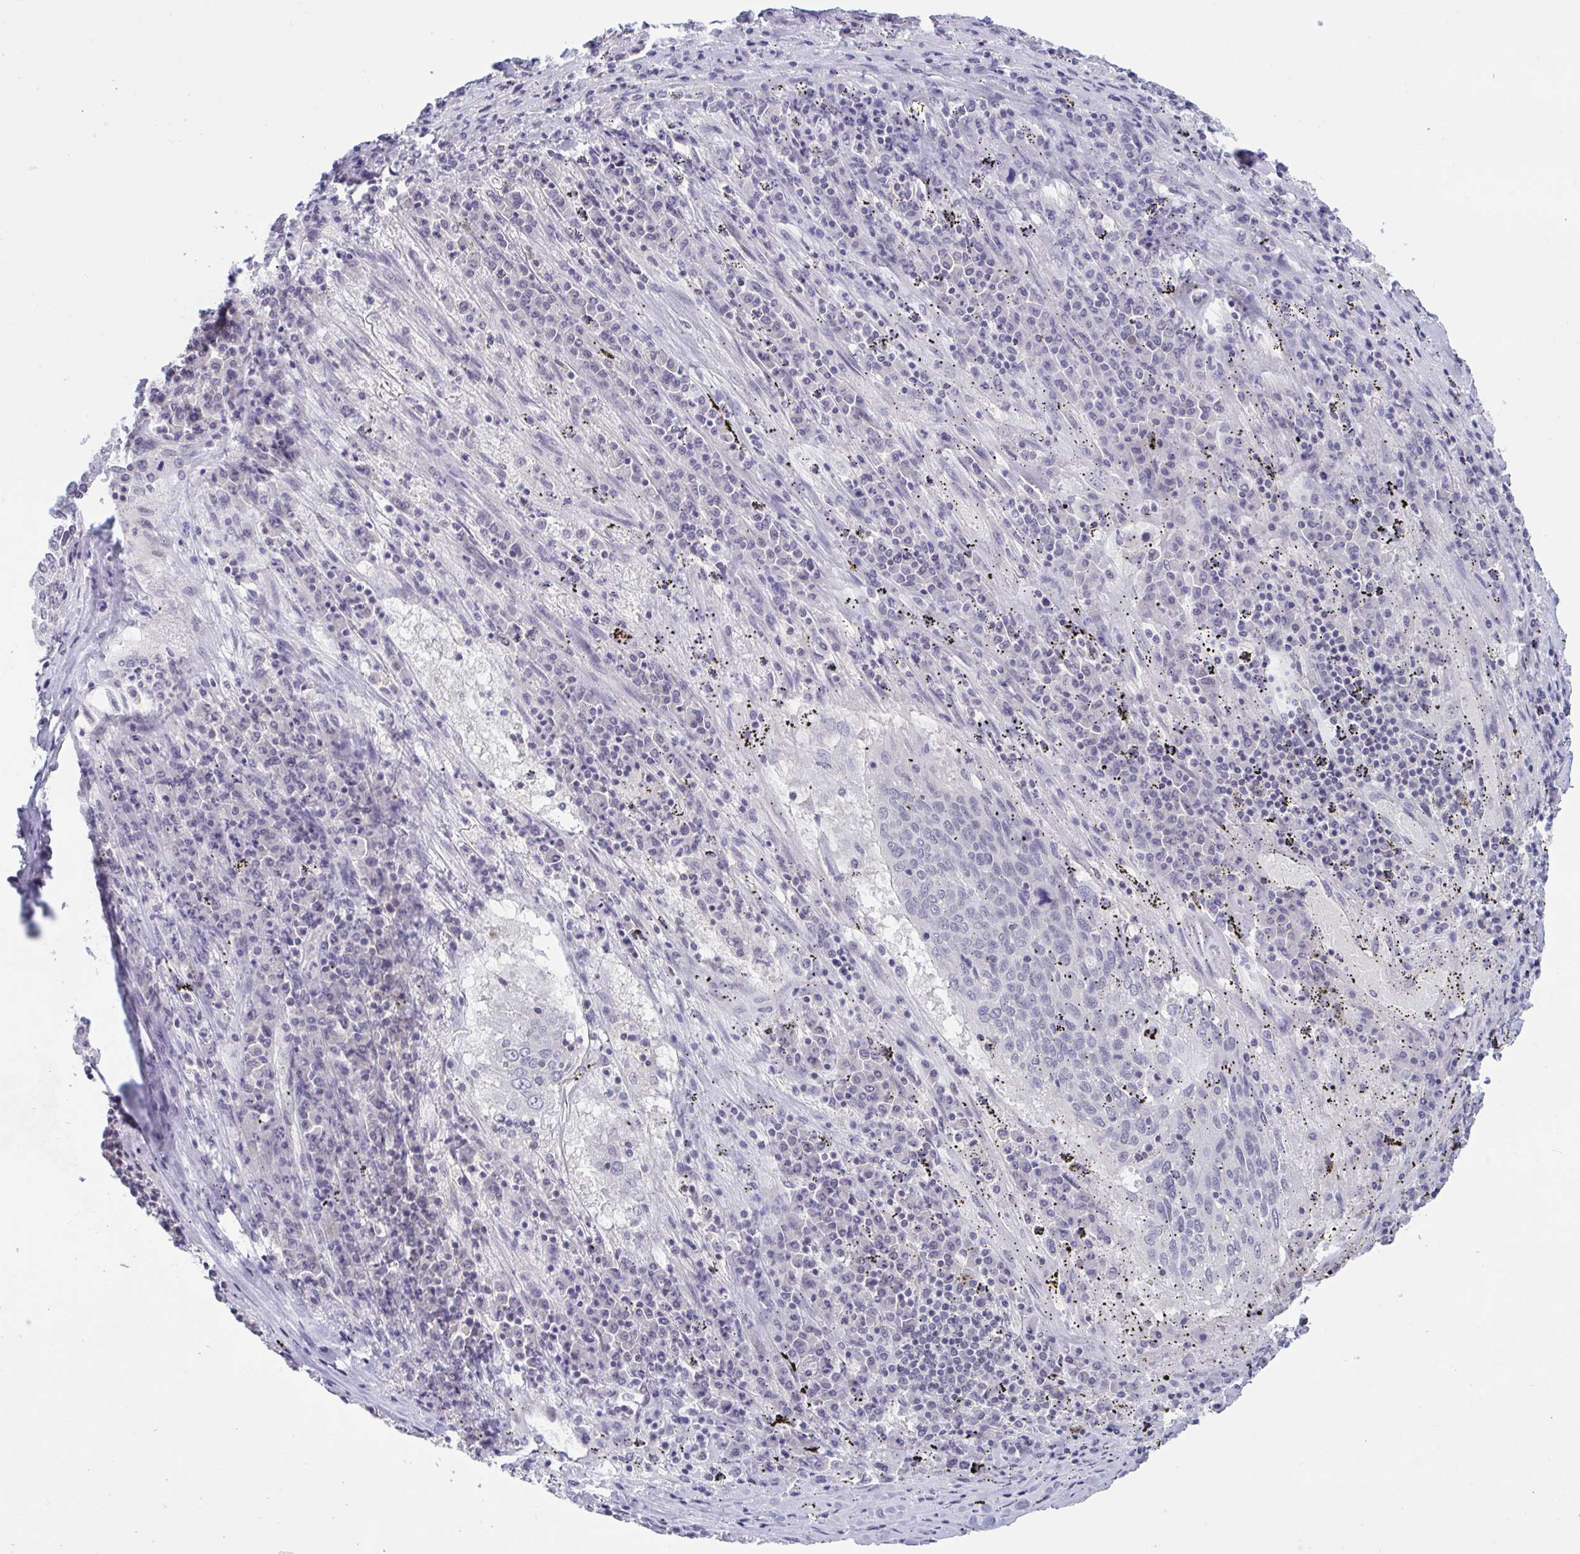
{"staining": {"intensity": "negative", "quantity": "none", "location": "none"}, "tissue": "lung cancer", "cell_type": "Tumor cells", "image_type": "cancer", "snomed": [{"axis": "morphology", "description": "Squamous cell carcinoma, NOS"}, {"axis": "topography", "description": "Lung"}], "caption": "A high-resolution micrograph shows immunohistochemistry staining of lung cancer, which reveals no significant staining in tumor cells. The staining was performed using DAB (3,3'-diaminobenzidine) to visualize the protein expression in brown, while the nuclei were stained in blue with hematoxylin (Magnification: 20x).", "gene": "ARPP19", "patient": {"sex": "male", "age": 65}}